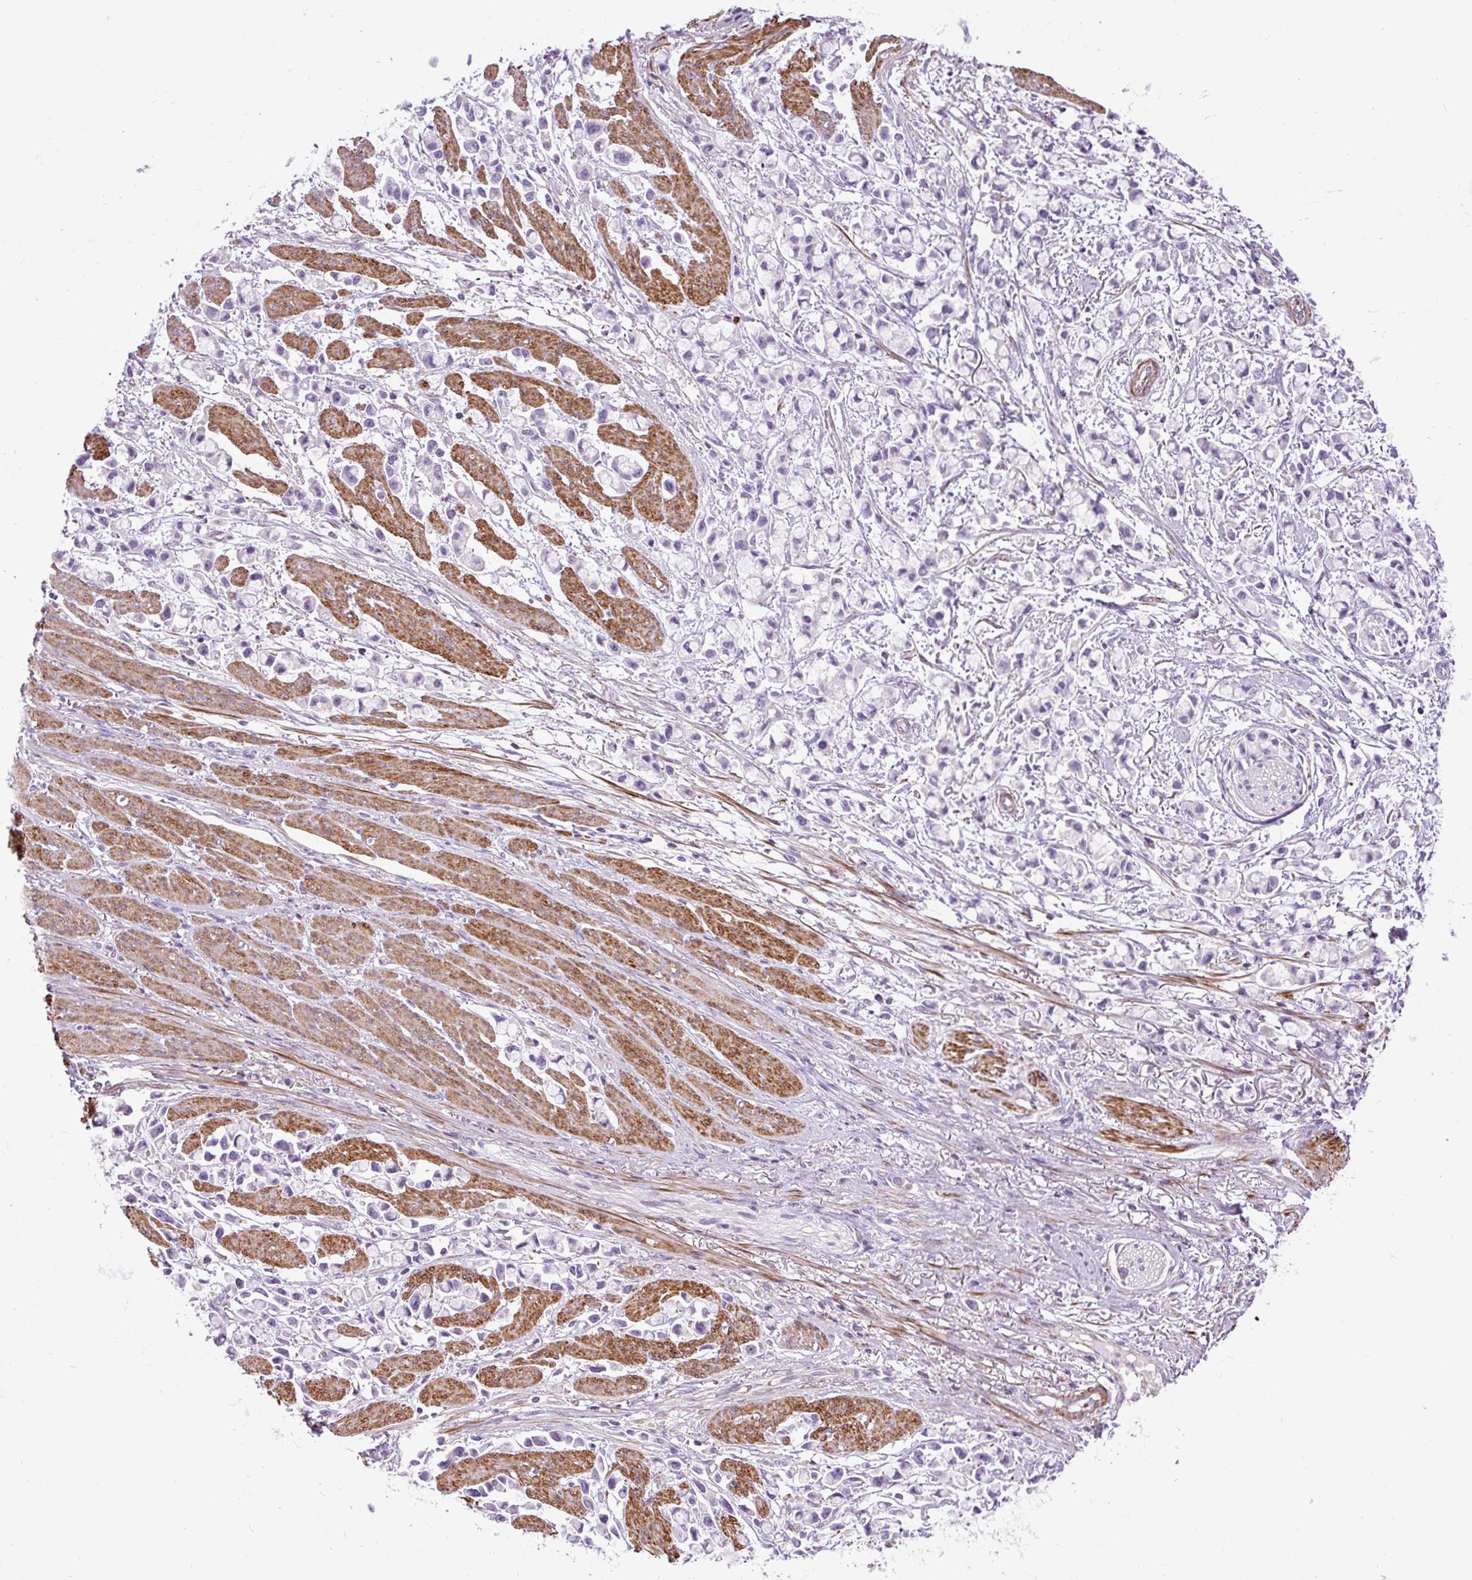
{"staining": {"intensity": "negative", "quantity": "none", "location": "none"}, "tissue": "stomach cancer", "cell_type": "Tumor cells", "image_type": "cancer", "snomed": [{"axis": "morphology", "description": "Adenocarcinoma, NOS"}, {"axis": "topography", "description": "Stomach"}], "caption": "DAB (3,3'-diaminobenzidine) immunohistochemical staining of human stomach cancer shows no significant positivity in tumor cells.", "gene": "ZNF197", "patient": {"sex": "female", "age": 81}}